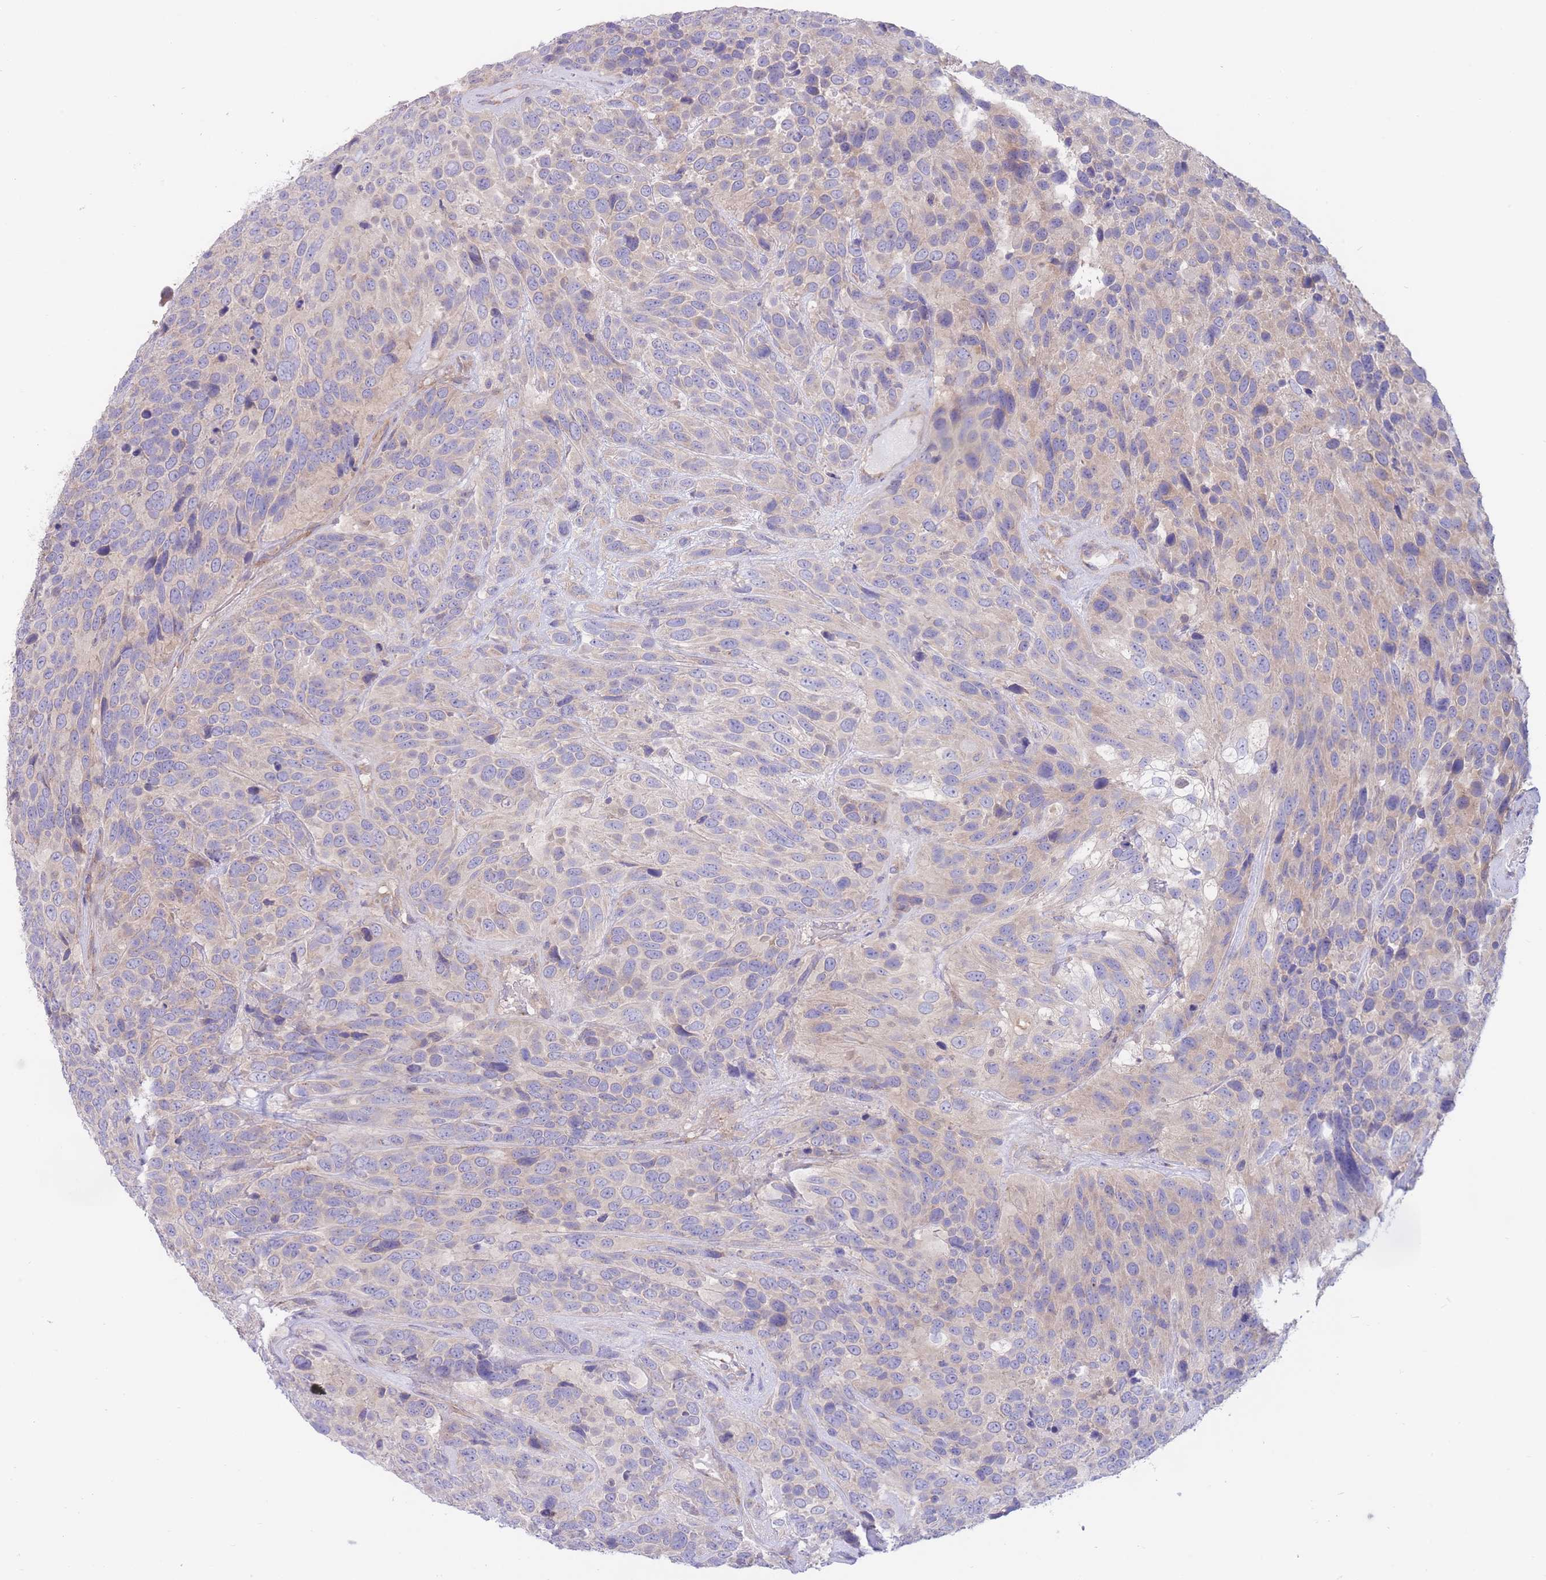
{"staining": {"intensity": "weak", "quantity": "<25%", "location": "cytoplasmic/membranous"}, "tissue": "urothelial cancer", "cell_type": "Tumor cells", "image_type": "cancer", "snomed": [{"axis": "morphology", "description": "Urothelial carcinoma, High grade"}, {"axis": "topography", "description": "Urinary bladder"}], "caption": "High magnification brightfield microscopy of urothelial cancer stained with DAB (brown) and counterstained with hematoxylin (blue): tumor cells show no significant staining.", "gene": "ALS2CL", "patient": {"sex": "female", "age": 70}}